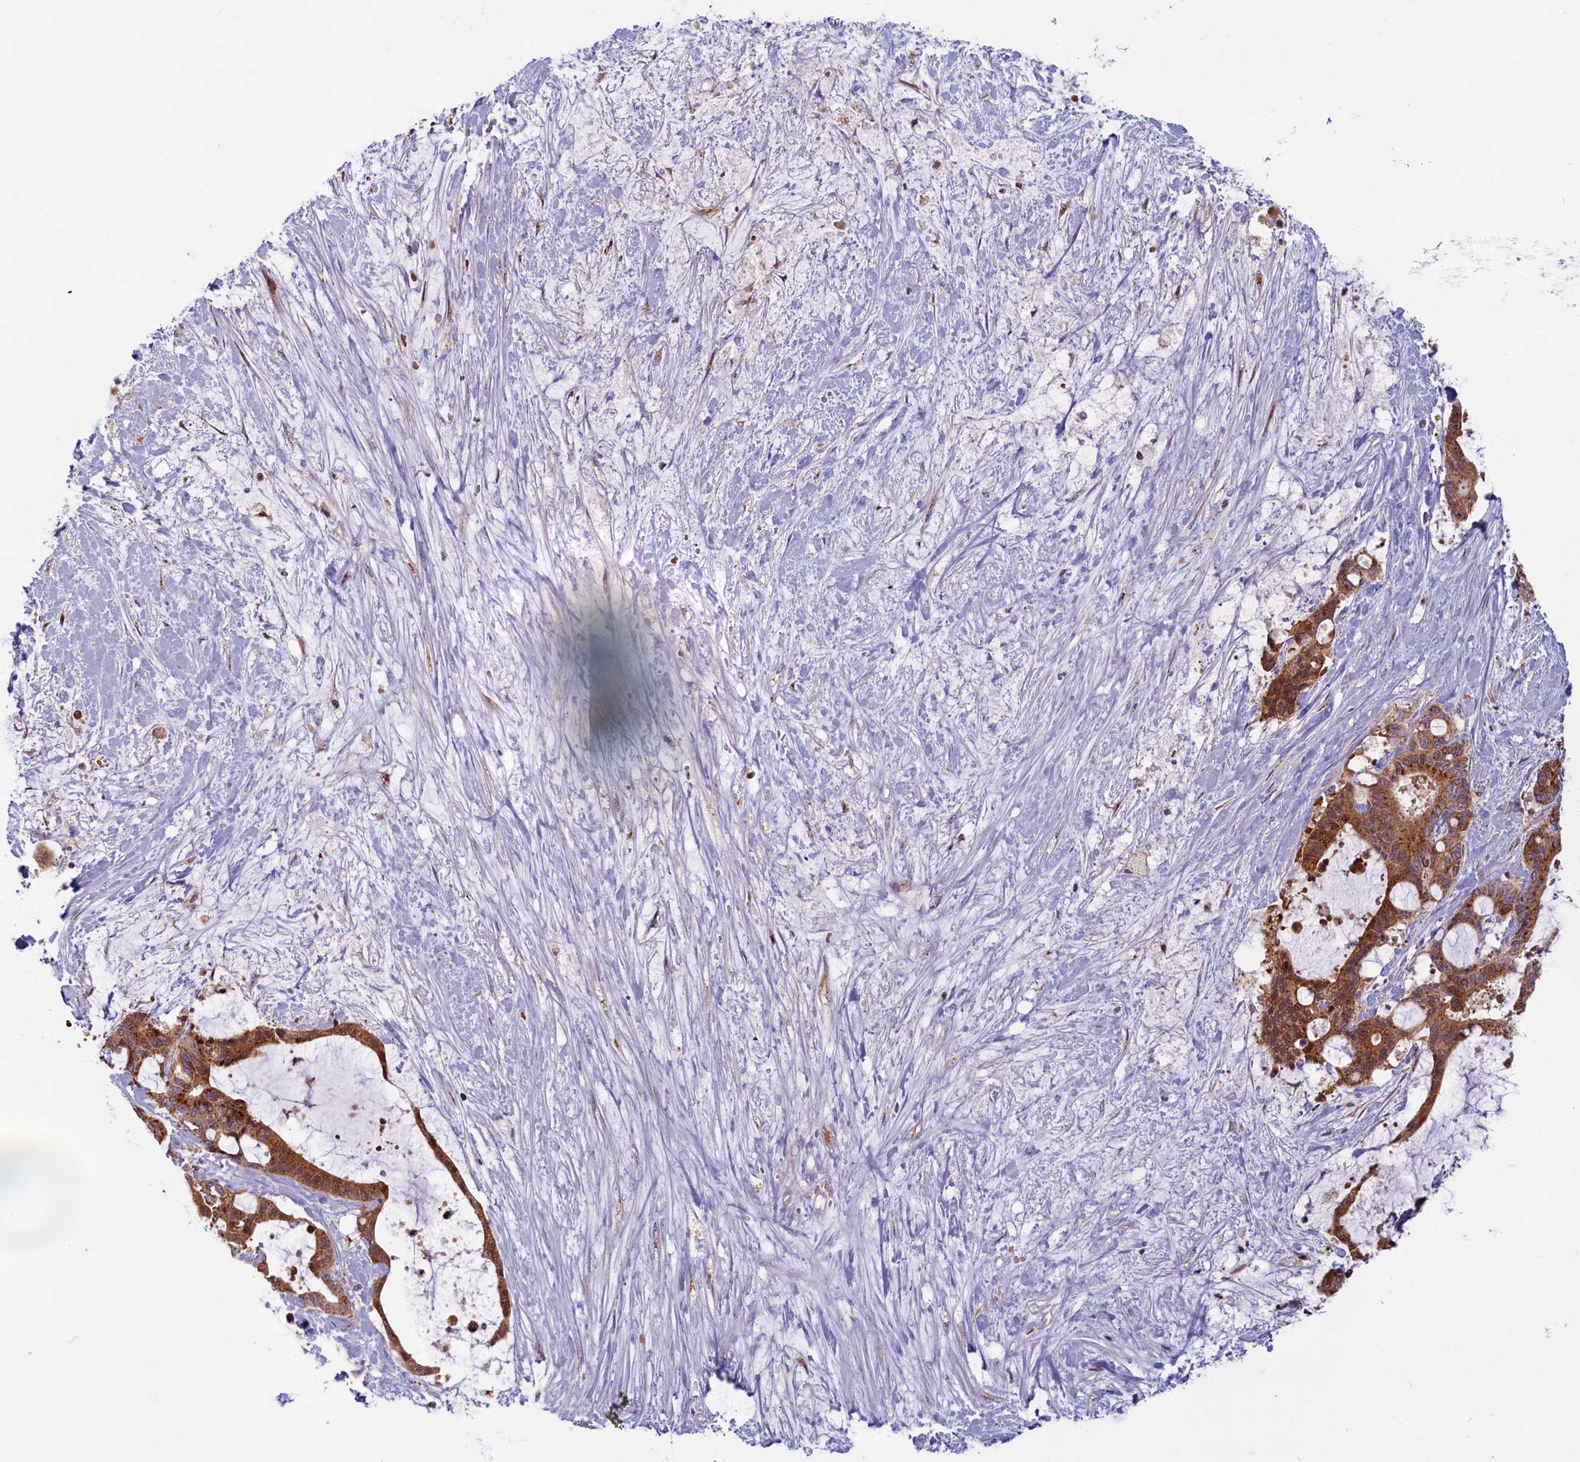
{"staining": {"intensity": "strong", "quantity": ">75%", "location": "cytoplasmic/membranous"}, "tissue": "liver cancer", "cell_type": "Tumor cells", "image_type": "cancer", "snomed": [{"axis": "morphology", "description": "Normal tissue, NOS"}, {"axis": "morphology", "description": "Cholangiocarcinoma"}, {"axis": "topography", "description": "Liver"}, {"axis": "topography", "description": "Peripheral nerve tissue"}], "caption": "Immunohistochemistry (IHC) of human cholangiocarcinoma (liver) shows high levels of strong cytoplasmic/membranous staining in approximately >75% of tumor cells.", "gene": "BLVRB", "patient": {"sex": "female", "age": 73}}